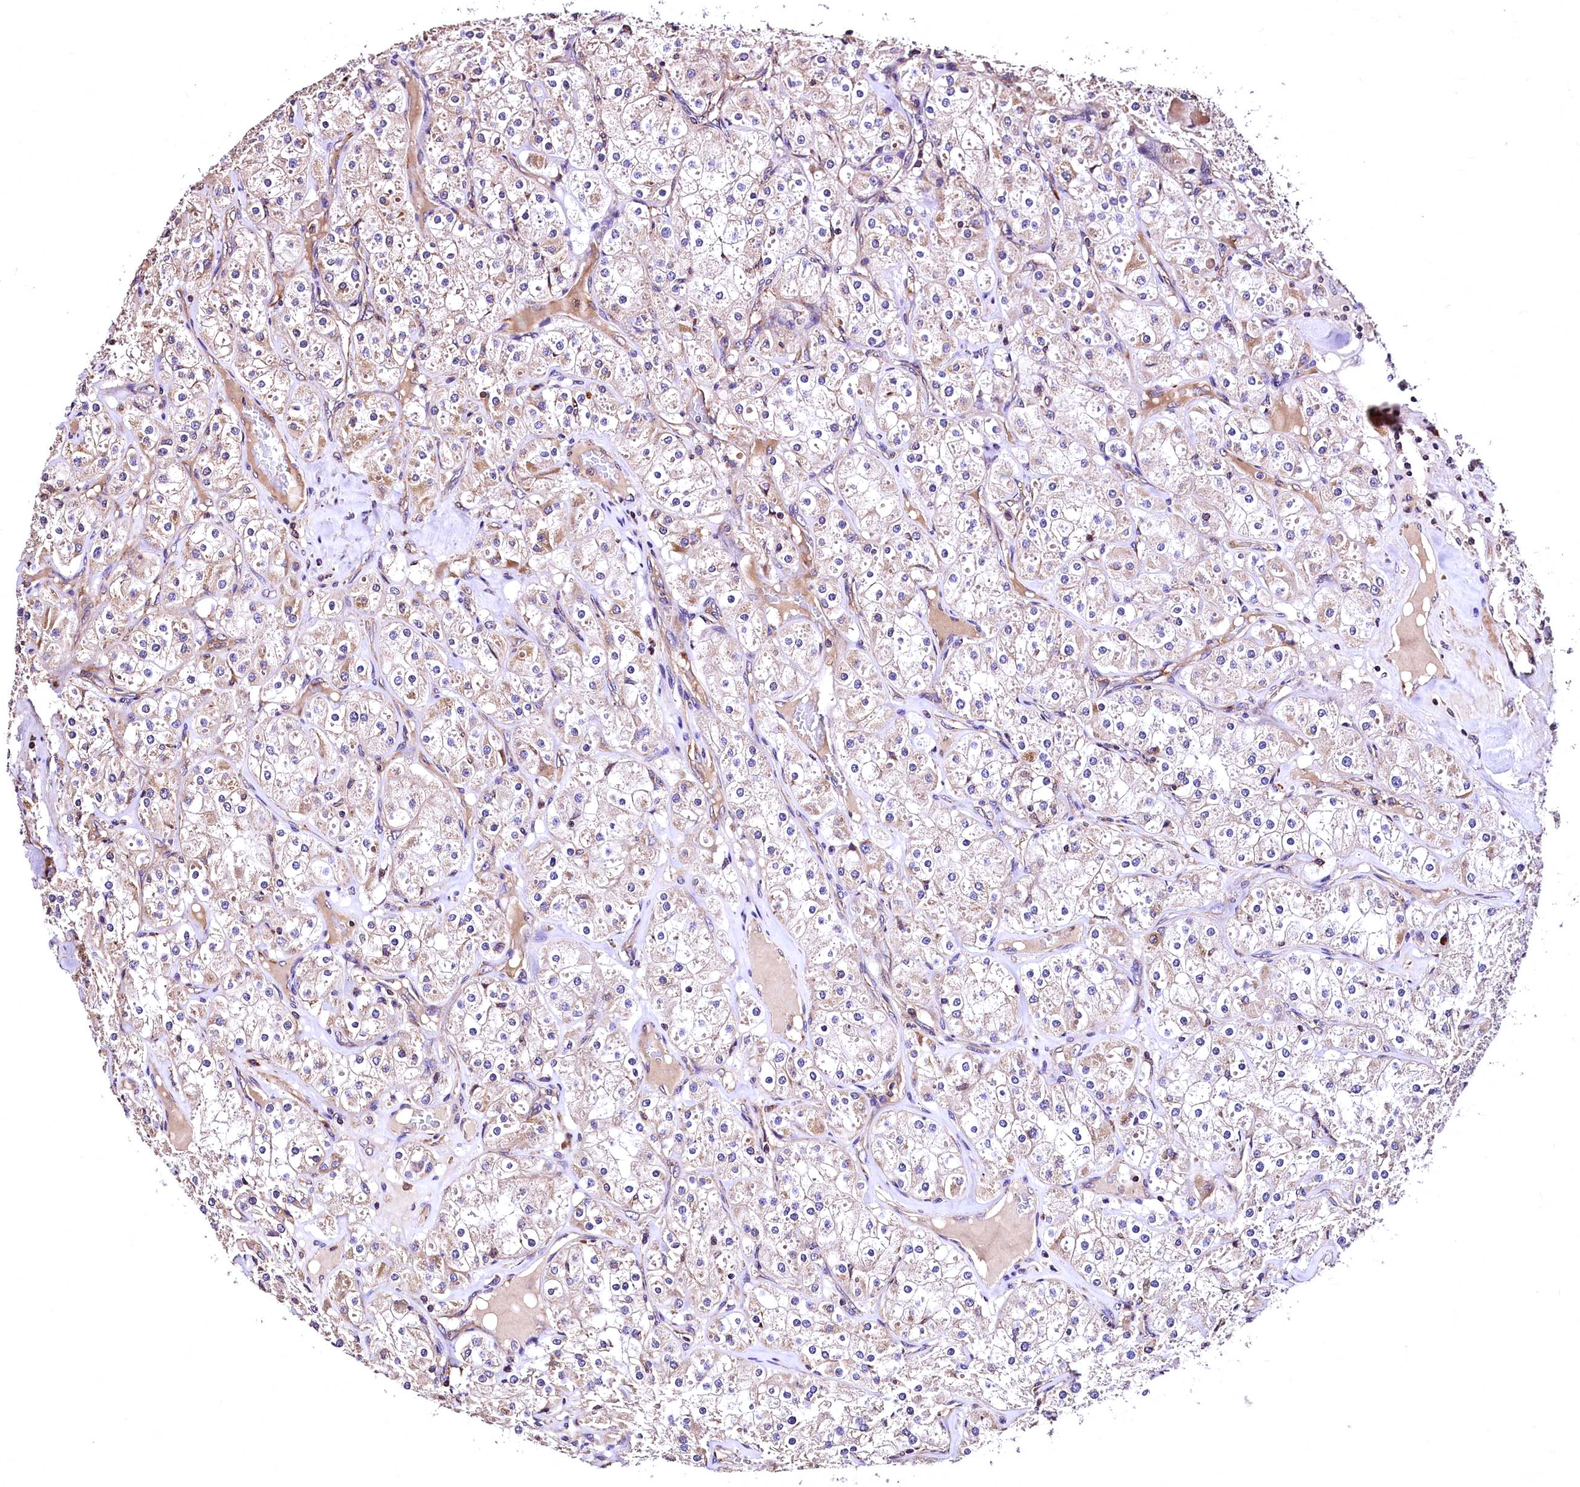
{"staining": {"intensity": "weak", "quantity": ">75%", "location": "cytoplasmic/membranous"}, "tissue": "renal cancer", "cell_type": "Tumor cells", "image_type": "cancer", "snomed": [{"axis": "morphology", "description": "Adenocarcinoma, NOS"}, {"axis": "topography", "description": "Kidney"}], "caption": "About >75% of tumor cells in renal adenocarcinoma demonstrate weak cytoplasmic/membranous protein expression as visualized by brown immunohistochemical staining.", "gene": "LRSAM1", "patient": {"sex": "male", "age": 77}}